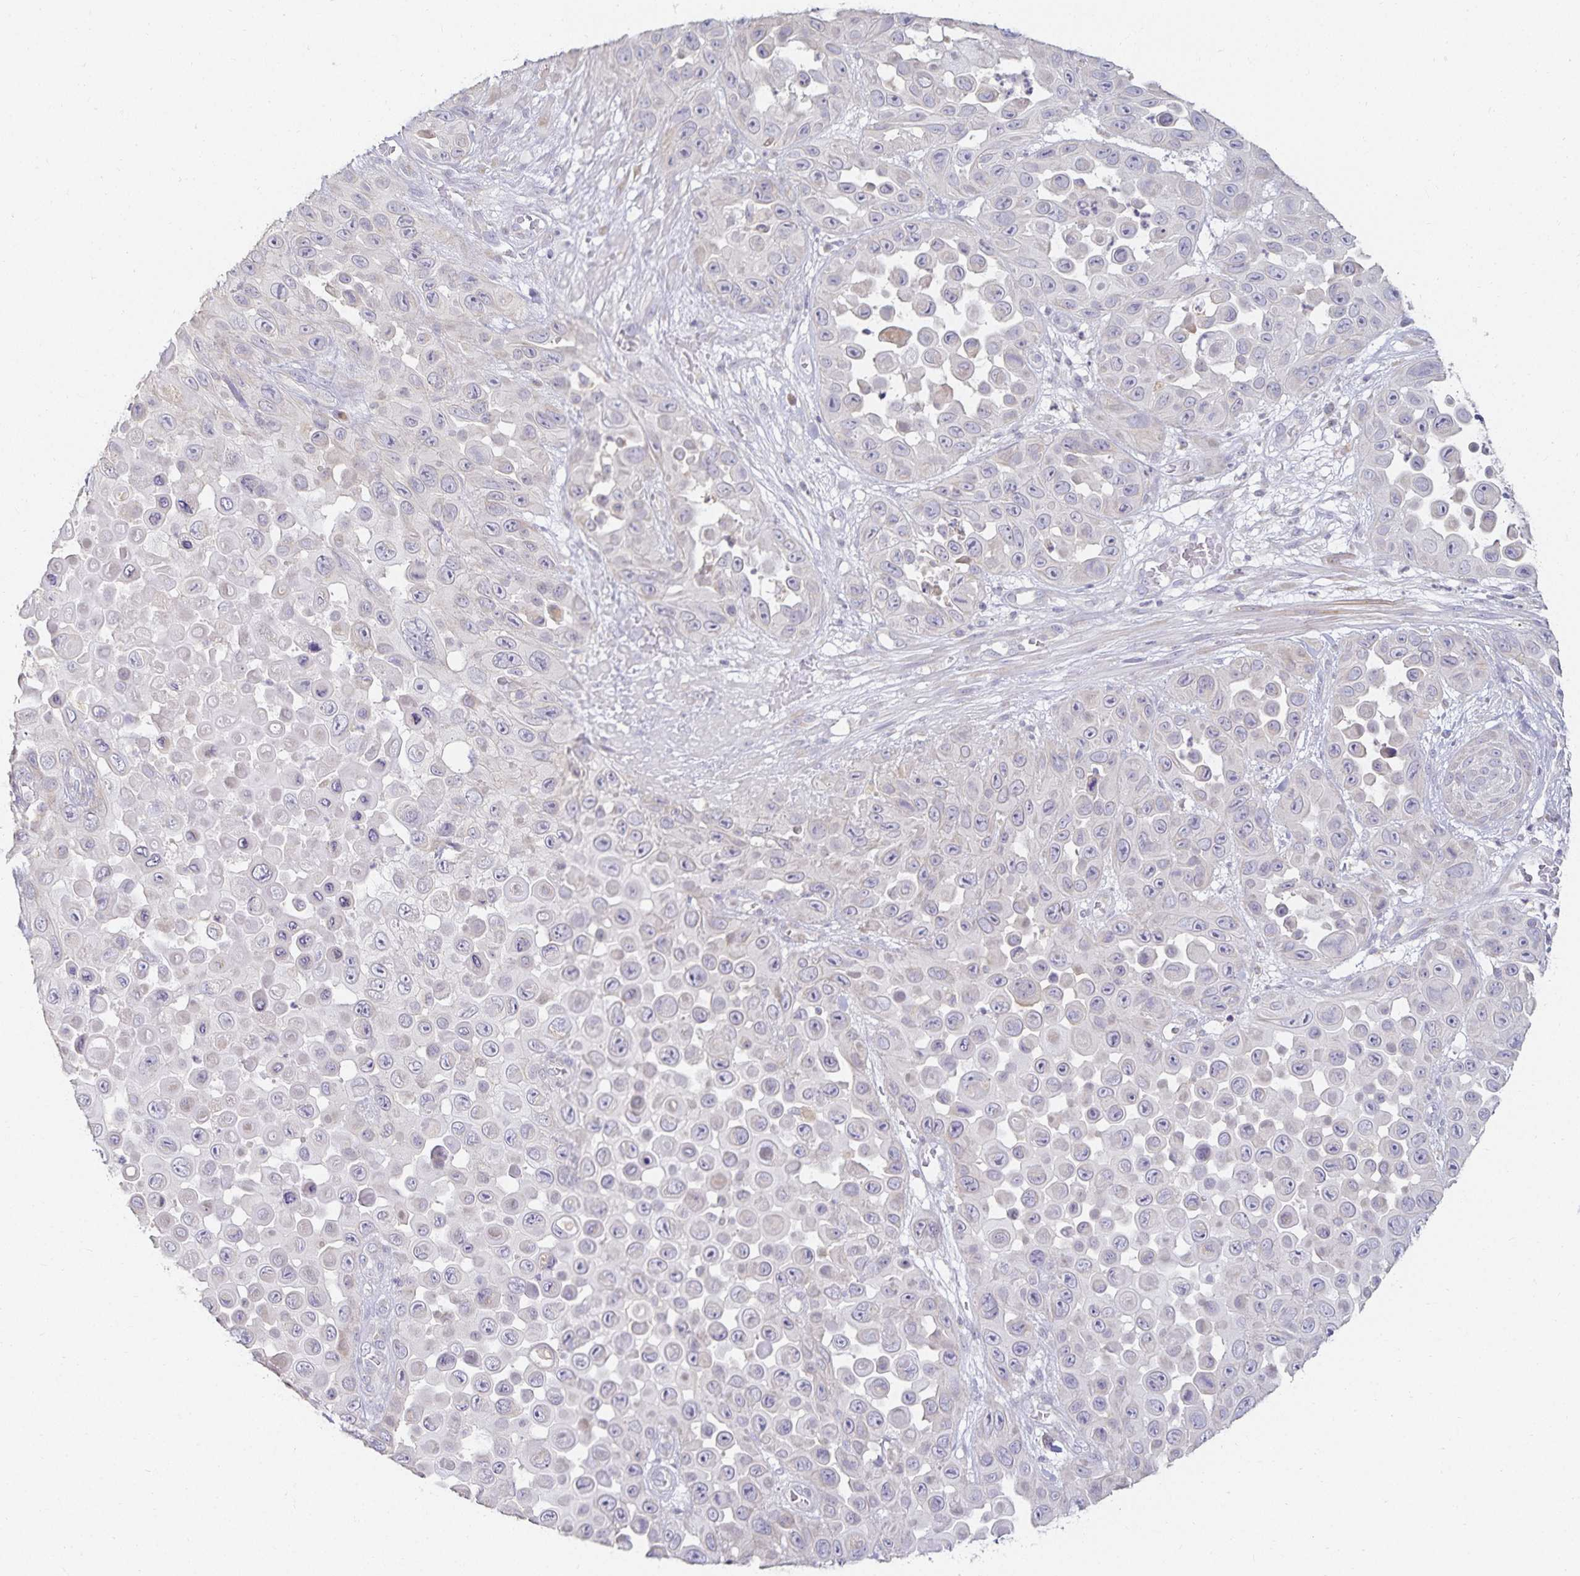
{"staining": {"intensity": "negative", "quantity": "none", "location": "none"}, "tissue": "skin cancer", "cell_type": "Tumor cells", "image_type": "cancer", "snomed": [{"axis": "morphology", "description": "Squamous cell carcinoma, NOS"}, {"axis": "topography", "description": "Skin"}], "caption": "Immunohistochemistry micrograph of skin cancer stained for a protein (brown), which demonstrates no positivity in tumor cells. (DAB IHC visualized using brightfield microscopy, high magnification).", "gene": "GP2", "patient": {"sex": "male", "age": 81}}